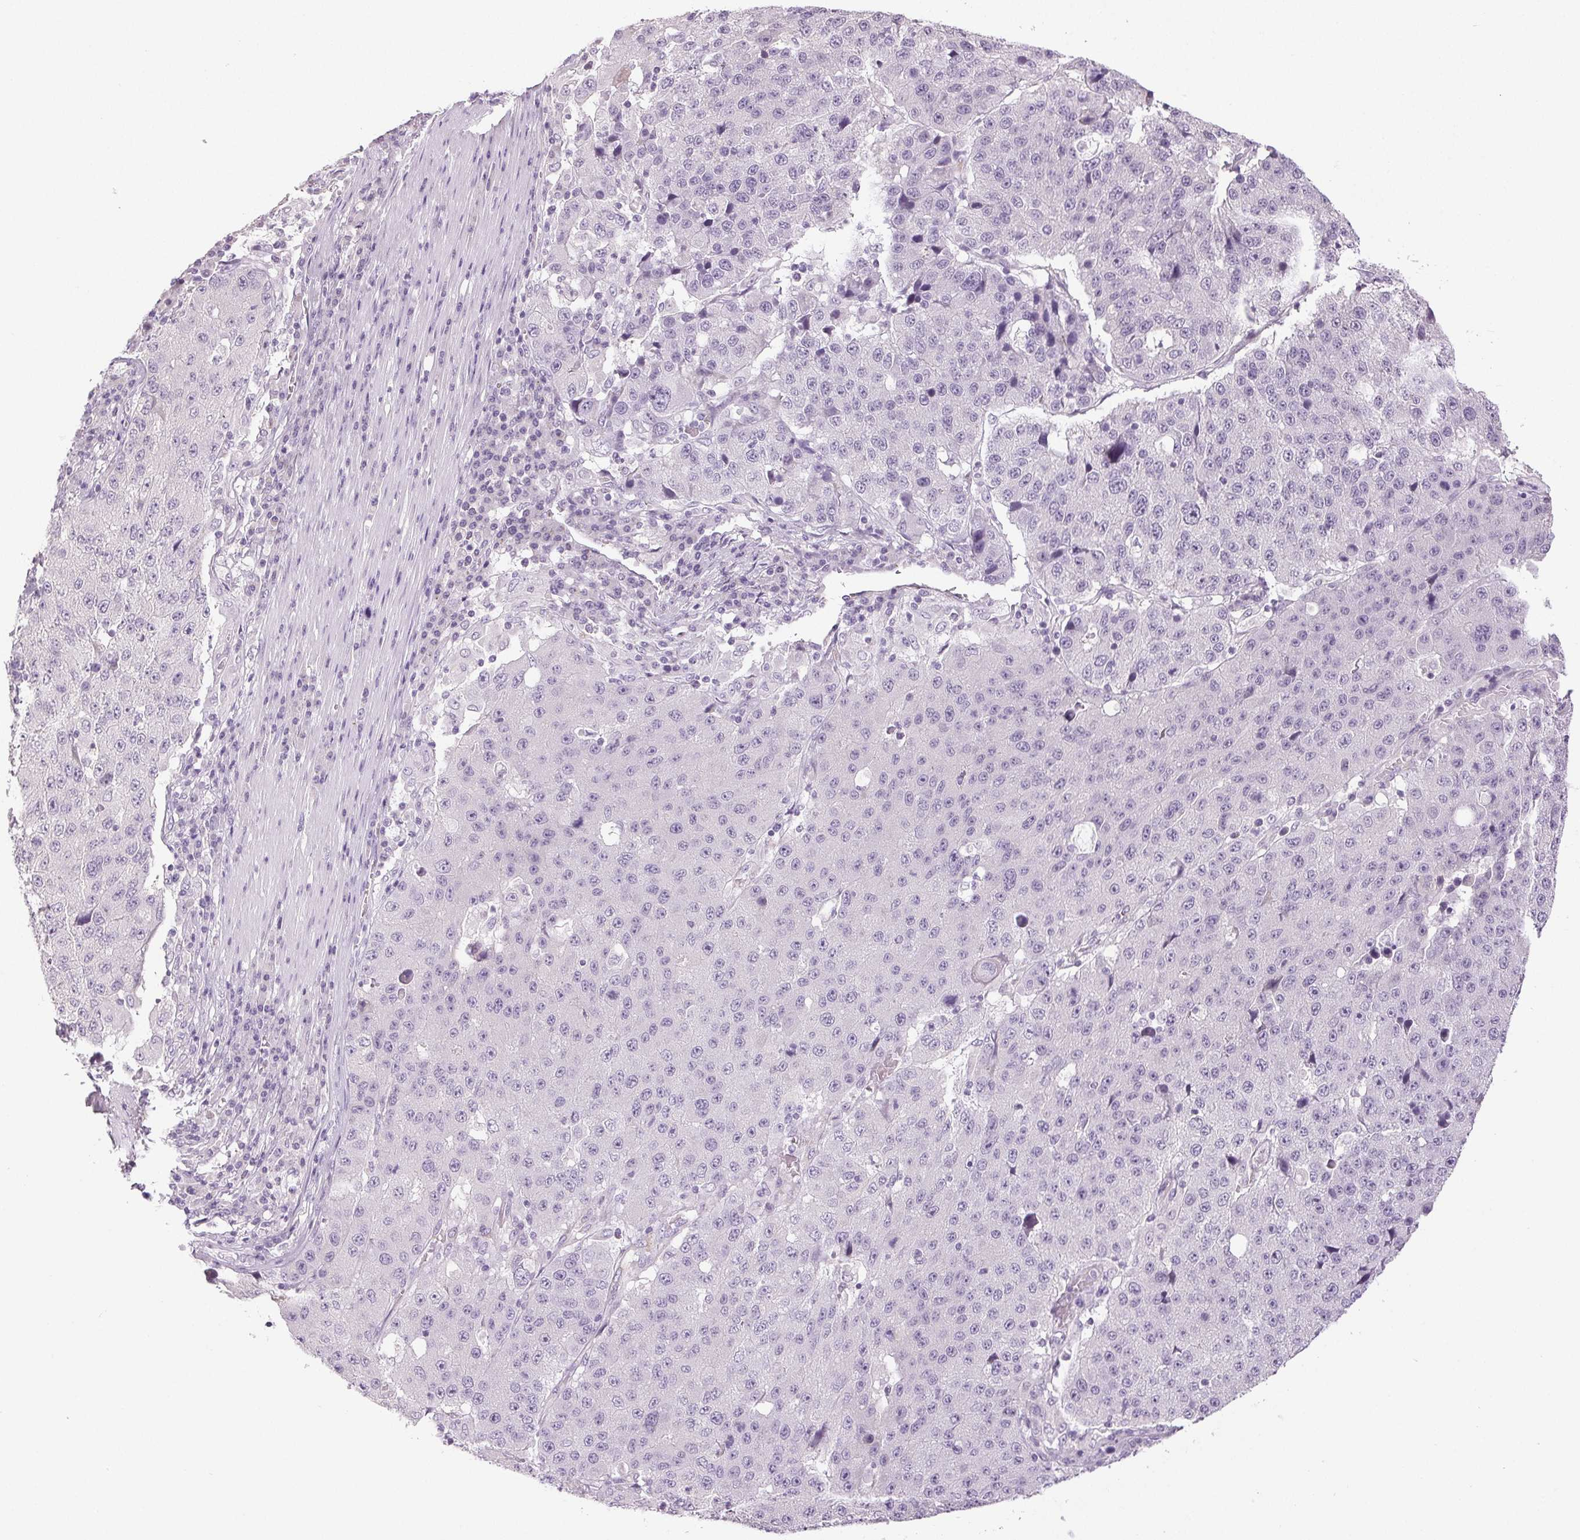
{"staining": {"intensity": "negative", "quantity": "none", "location": "none"}, "tissue": "stomach cancer", "cell_type": "Tumor cells", "image_type": "cancer", "snomed": [{"axis": "morphology", "description": "Adenocarcinoma, NOS"}, {"axis": "topography", "description": "Stomach"}], "caption": "Stomach adenocarcinoma was stained to show a protein in brown. There is no significant staining in tumor cells.", "gene": "DNAJC6", "patient": {"sex": "male", "age": 71}}